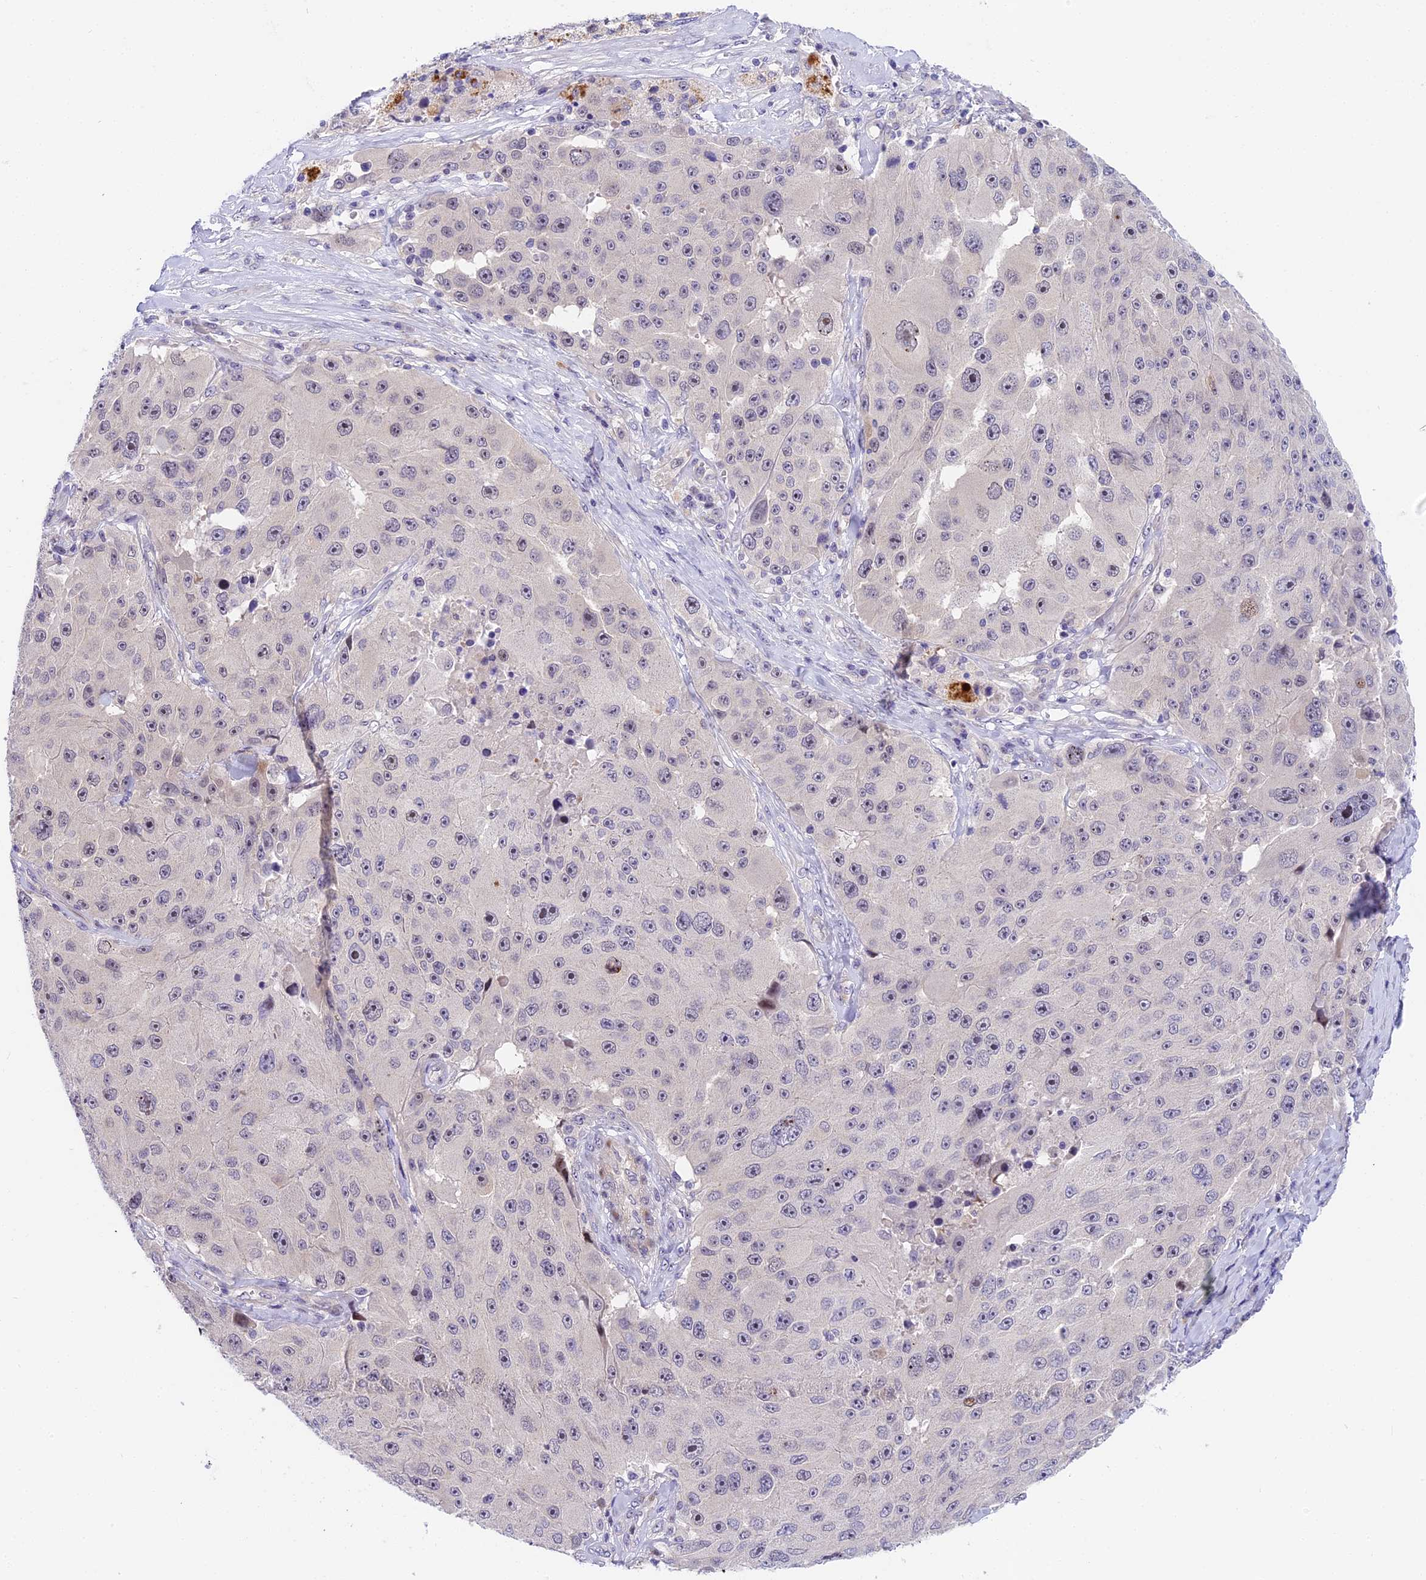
{"staining": {"intensity": "negative", "quantity": "none", "location": "none"}, "tissue": "melanoma", "cell_type": "Tumor cells", "image_type": "cancer", "snomed": [{"axis": "morphology", "description": "Malignant melanoma, Metastatic site"}, {"axis": "topography", "description": "Lymph node"}], "caption": "This is an immunohistochemistry histopathology image of melanoma. There is no positivity in tumor cells.", "gene": "MIDN", "patient": {"sex": "male", "age": 62}}